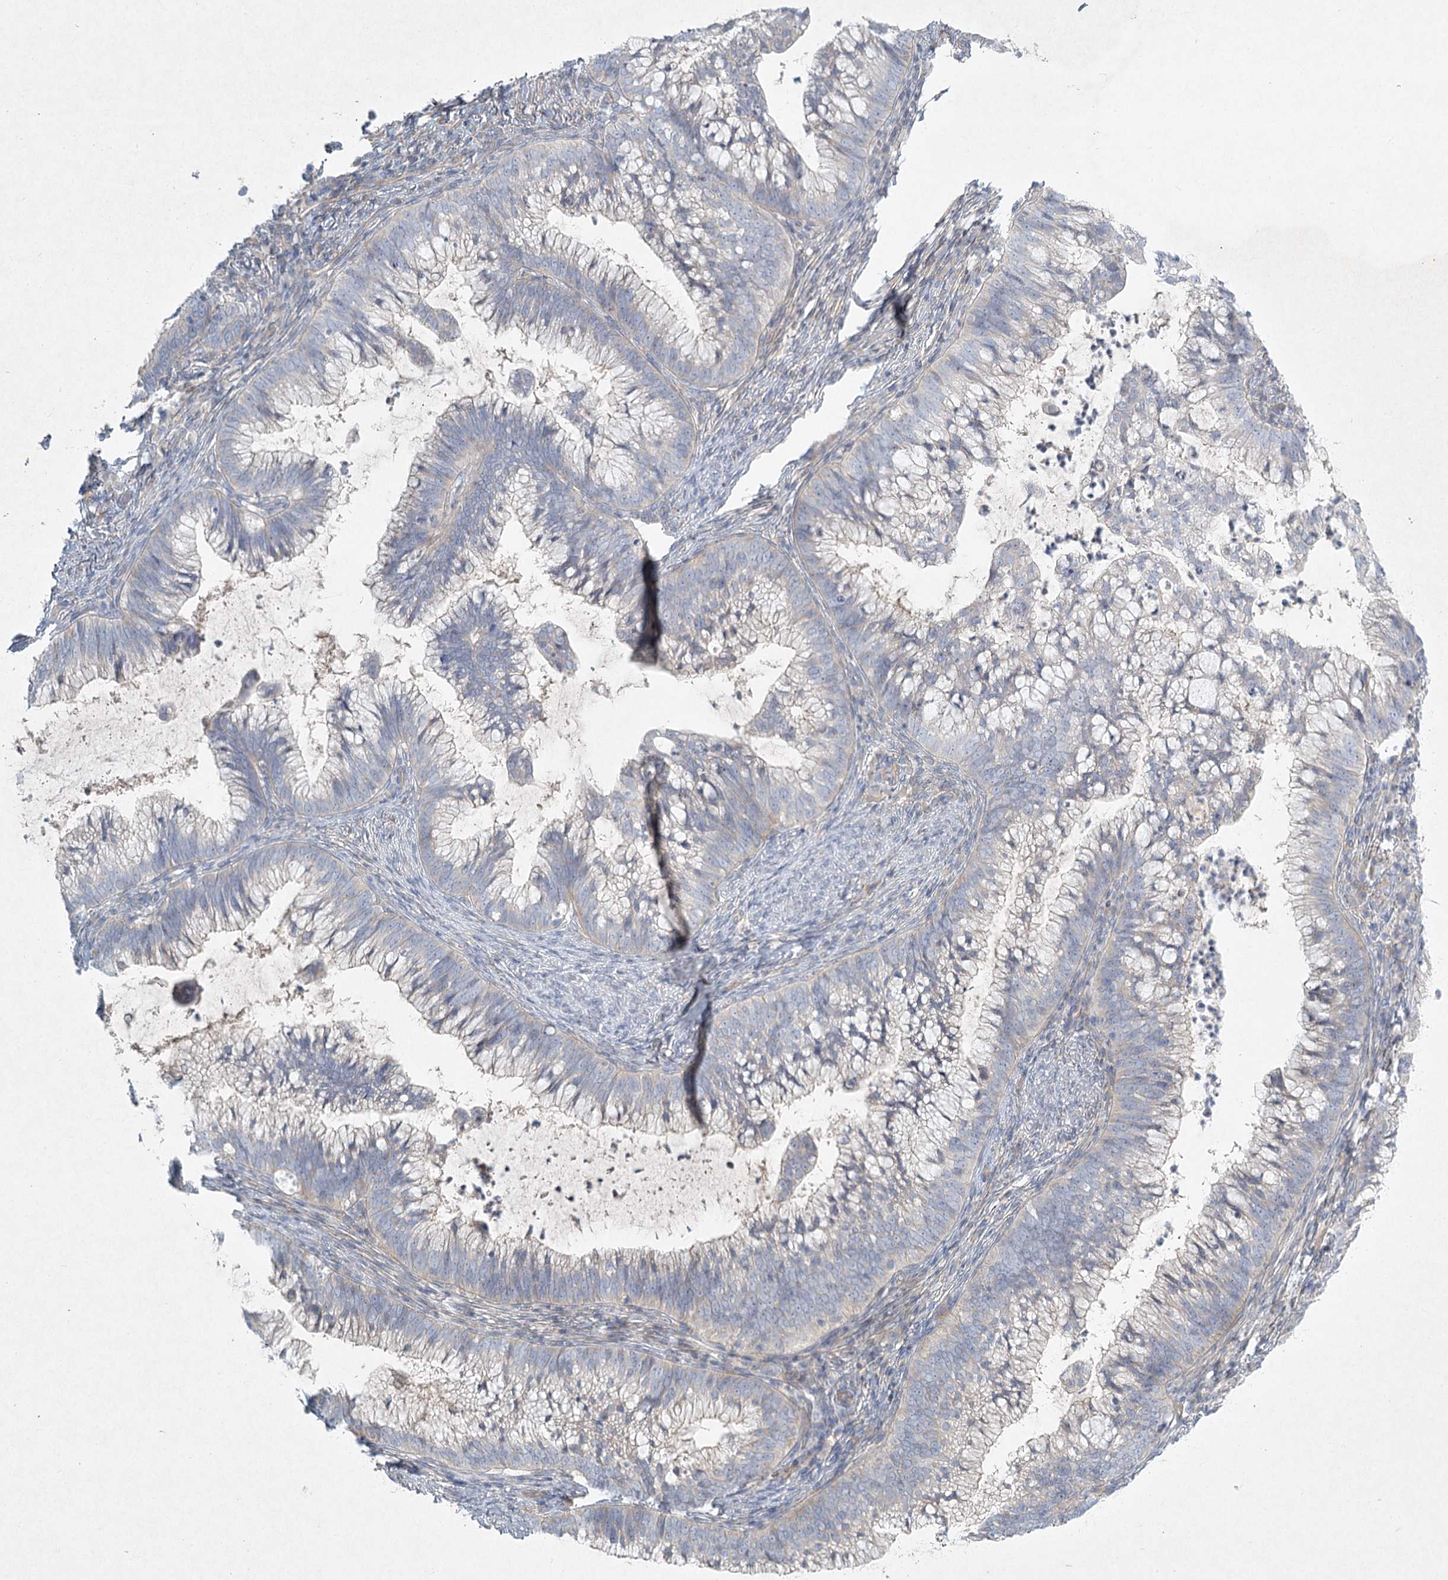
{"staining": {"intensity": "negative", "quantity": "none", "location": "none"}, "tissue": "cervical cancer", "cell_type": "Tumor cells", "image_type": "cancer", "snomed": [{"axis": "morphology", "description": "Adenocarcinoma, NOS"}, {"axis": "topography", "description": "Cervix"}], "caption": "High magnification brightfield microscopy of adenocarcinoma (cervical) stained with DAB (brown) and counterstained with hematoxylin (blue): tumor cells show no significant staining.", "gene": "DNMBP", "patient": {"sex": "female", "age": 36}}